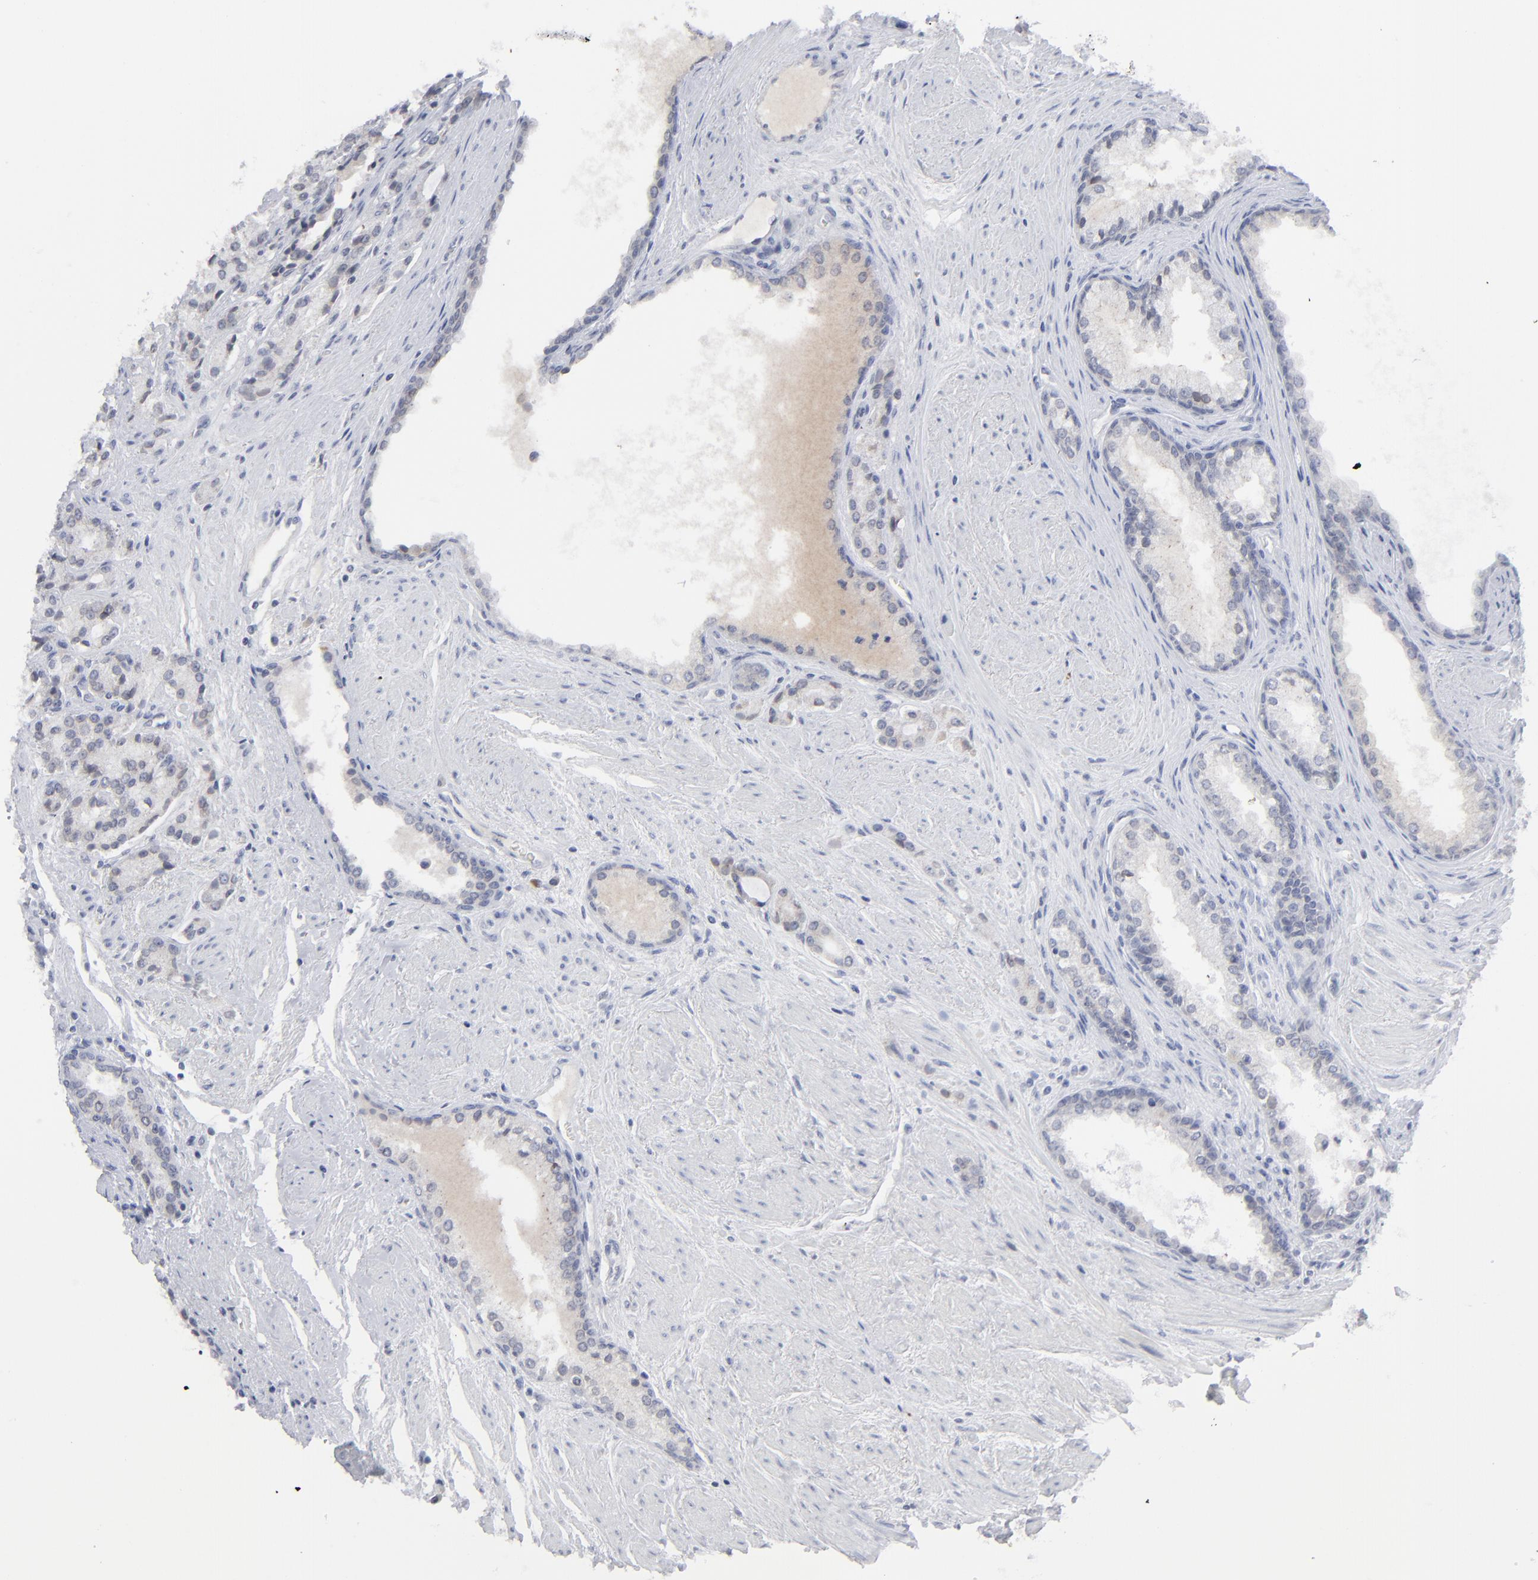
{"staining": {"intensity": "negative", "quantity": "none", "location": "none"}, "tissue": "prostate cancer", "cell_type": "Tumor cells", "image_type": "cancer", "snomed": [{"axis": "morphology", "description": "Adenocarcinoma, Medium grade"}, {"axis": "topography", "description": "Prostate"}], "caption": "DAB (3,3'-diaminobenzidine) immunohistochemical staining of human prostate cancer (adenocarcinoma (medium-grade)) exhibits no significant positivity in tumor cells.", "gene": "NUP88", "patient": {"sex": "male", "age": 72}}